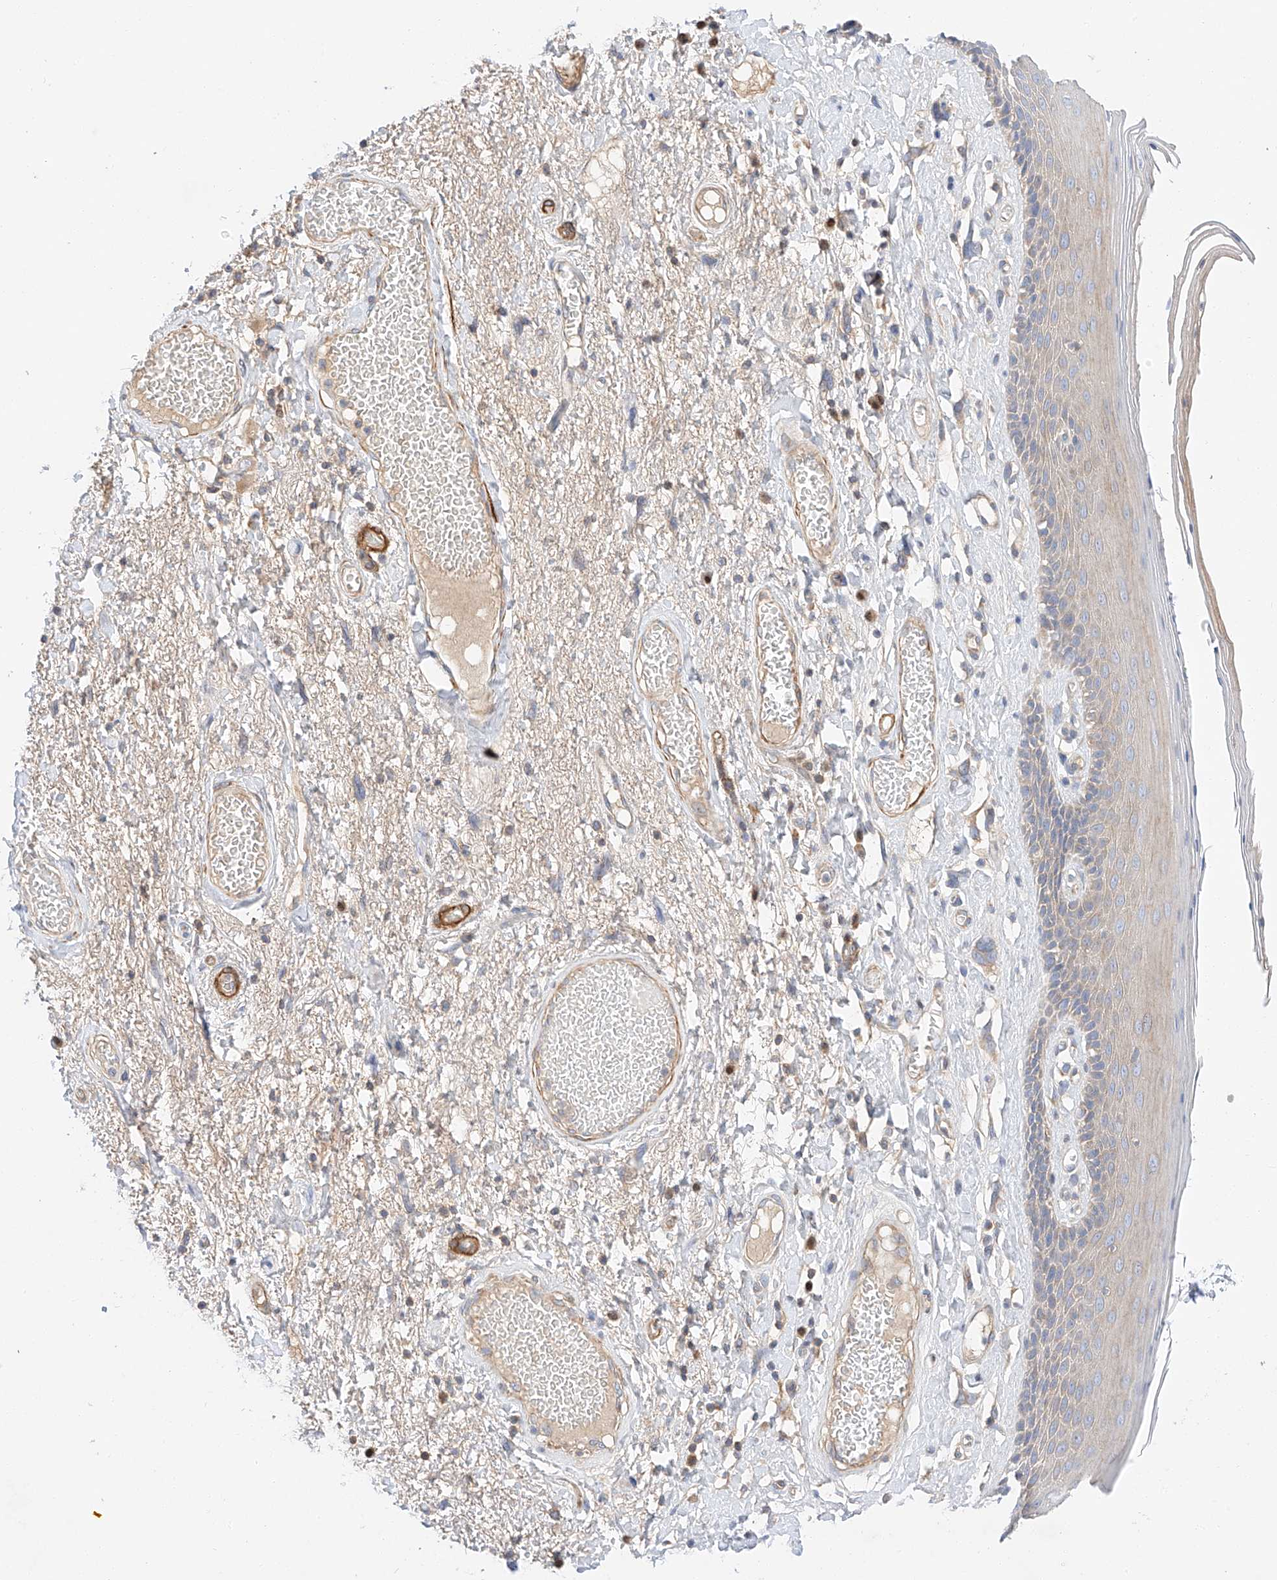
{"staining": {"intensity": "moderate", "quantity": "<25%", "location": "cytoplasmic/membranous"}, "tissue": "skin", "cell_type": "Epidermal cells", "image_type": "normal", "snomed": [{"axis": "morphology", "description": "Normal tissue, NOS"}, {"axis": "topography", "description": "Anal"}], "caption": "High-magnification brightfield microscopy of benign skin stained with DAB (3,3'-diaminobenzidine) (brown) and counterstained with hematoxylin (blue). epidermal cells exhibit moderate cytoplasmic/membranous staining is identified in approximately<25% of cells. (DAB IHC with brightfield microscopy, high magnification).", "gene": "C6orf118", "patient": {"sex": "male", "age": 69}}